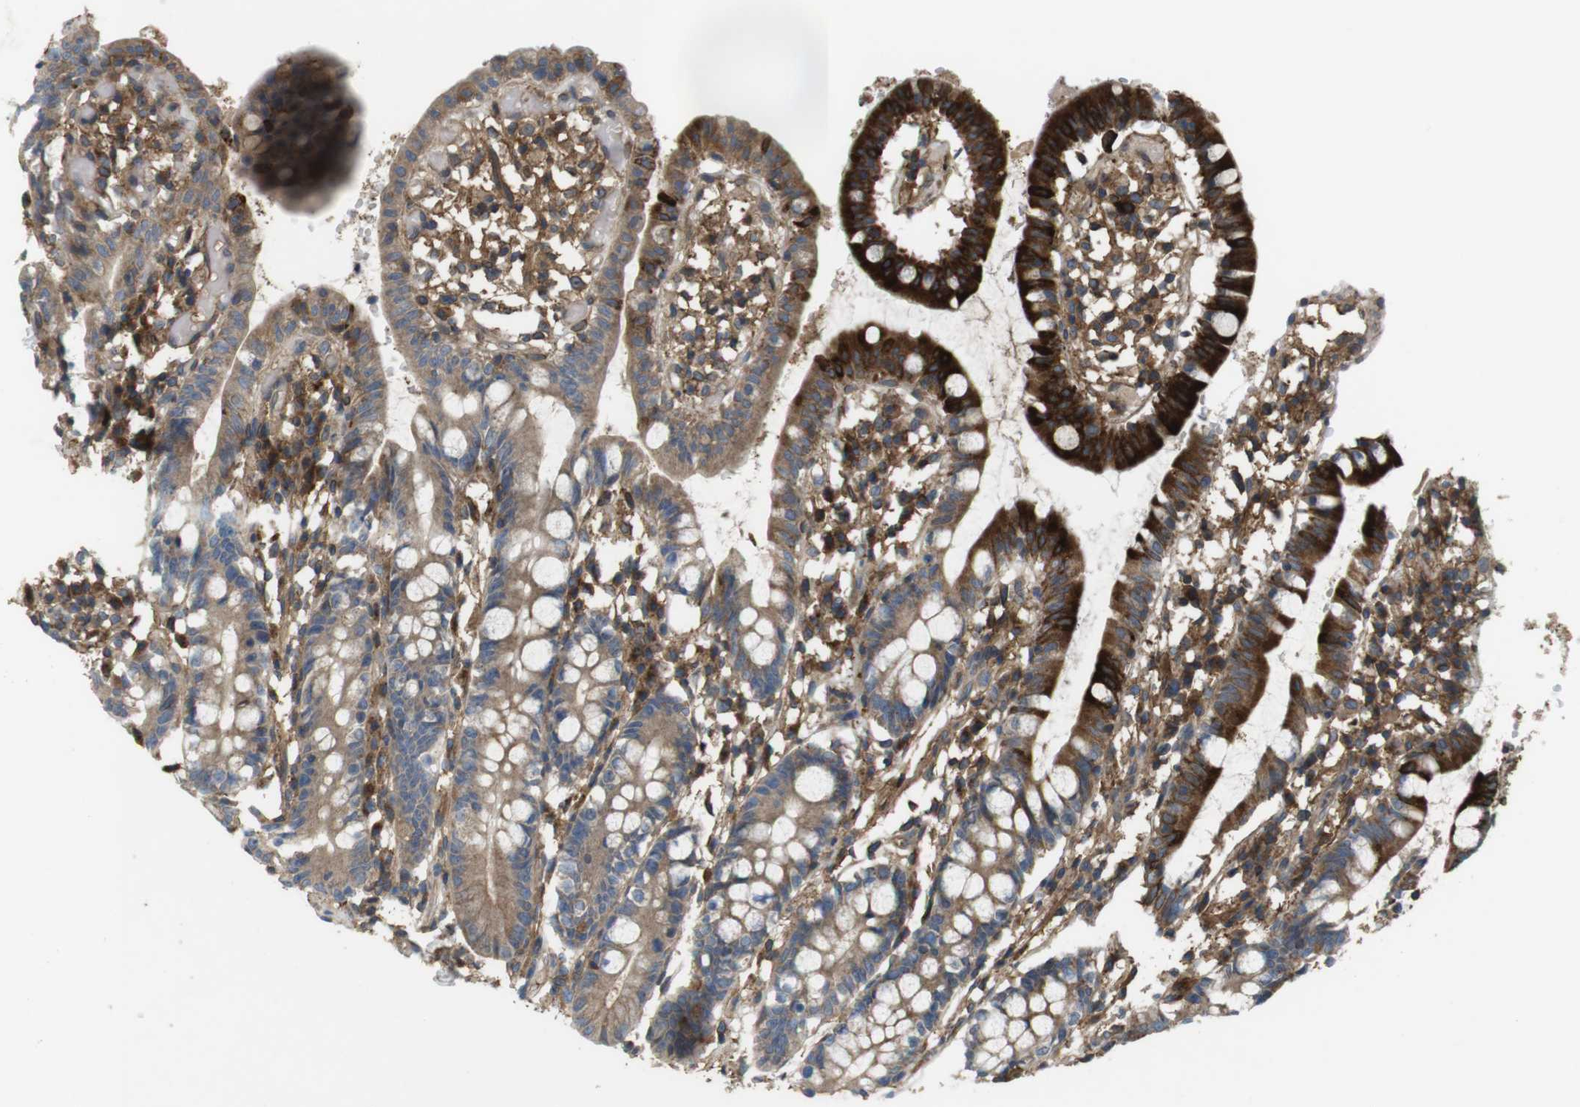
{"staining": {"intensity": "strong", "quantity": ">75%", "location": "cytoplasmic/membranous"}, "tissue": "small intestine", "cell_type": "Glandular cells", "image_type": "normal", "snomed": [{"axis": "morphology", "description": "Normal tissue, NOS"}, {"axis": "morphology", "description": "Cystadenocarcinoma, serous, Metastatic site"}, {"axis": "topography", "description": "Small intestine"}], "caption": "This histopathology image displays immunohistochemistry (IHC) staining of benign small intestine, with high strong cytoplasmic/membranous staining in about >75% of glandular cells.", "gene": "DDAH2", "patient": {"sex": "female", "age": 61}}